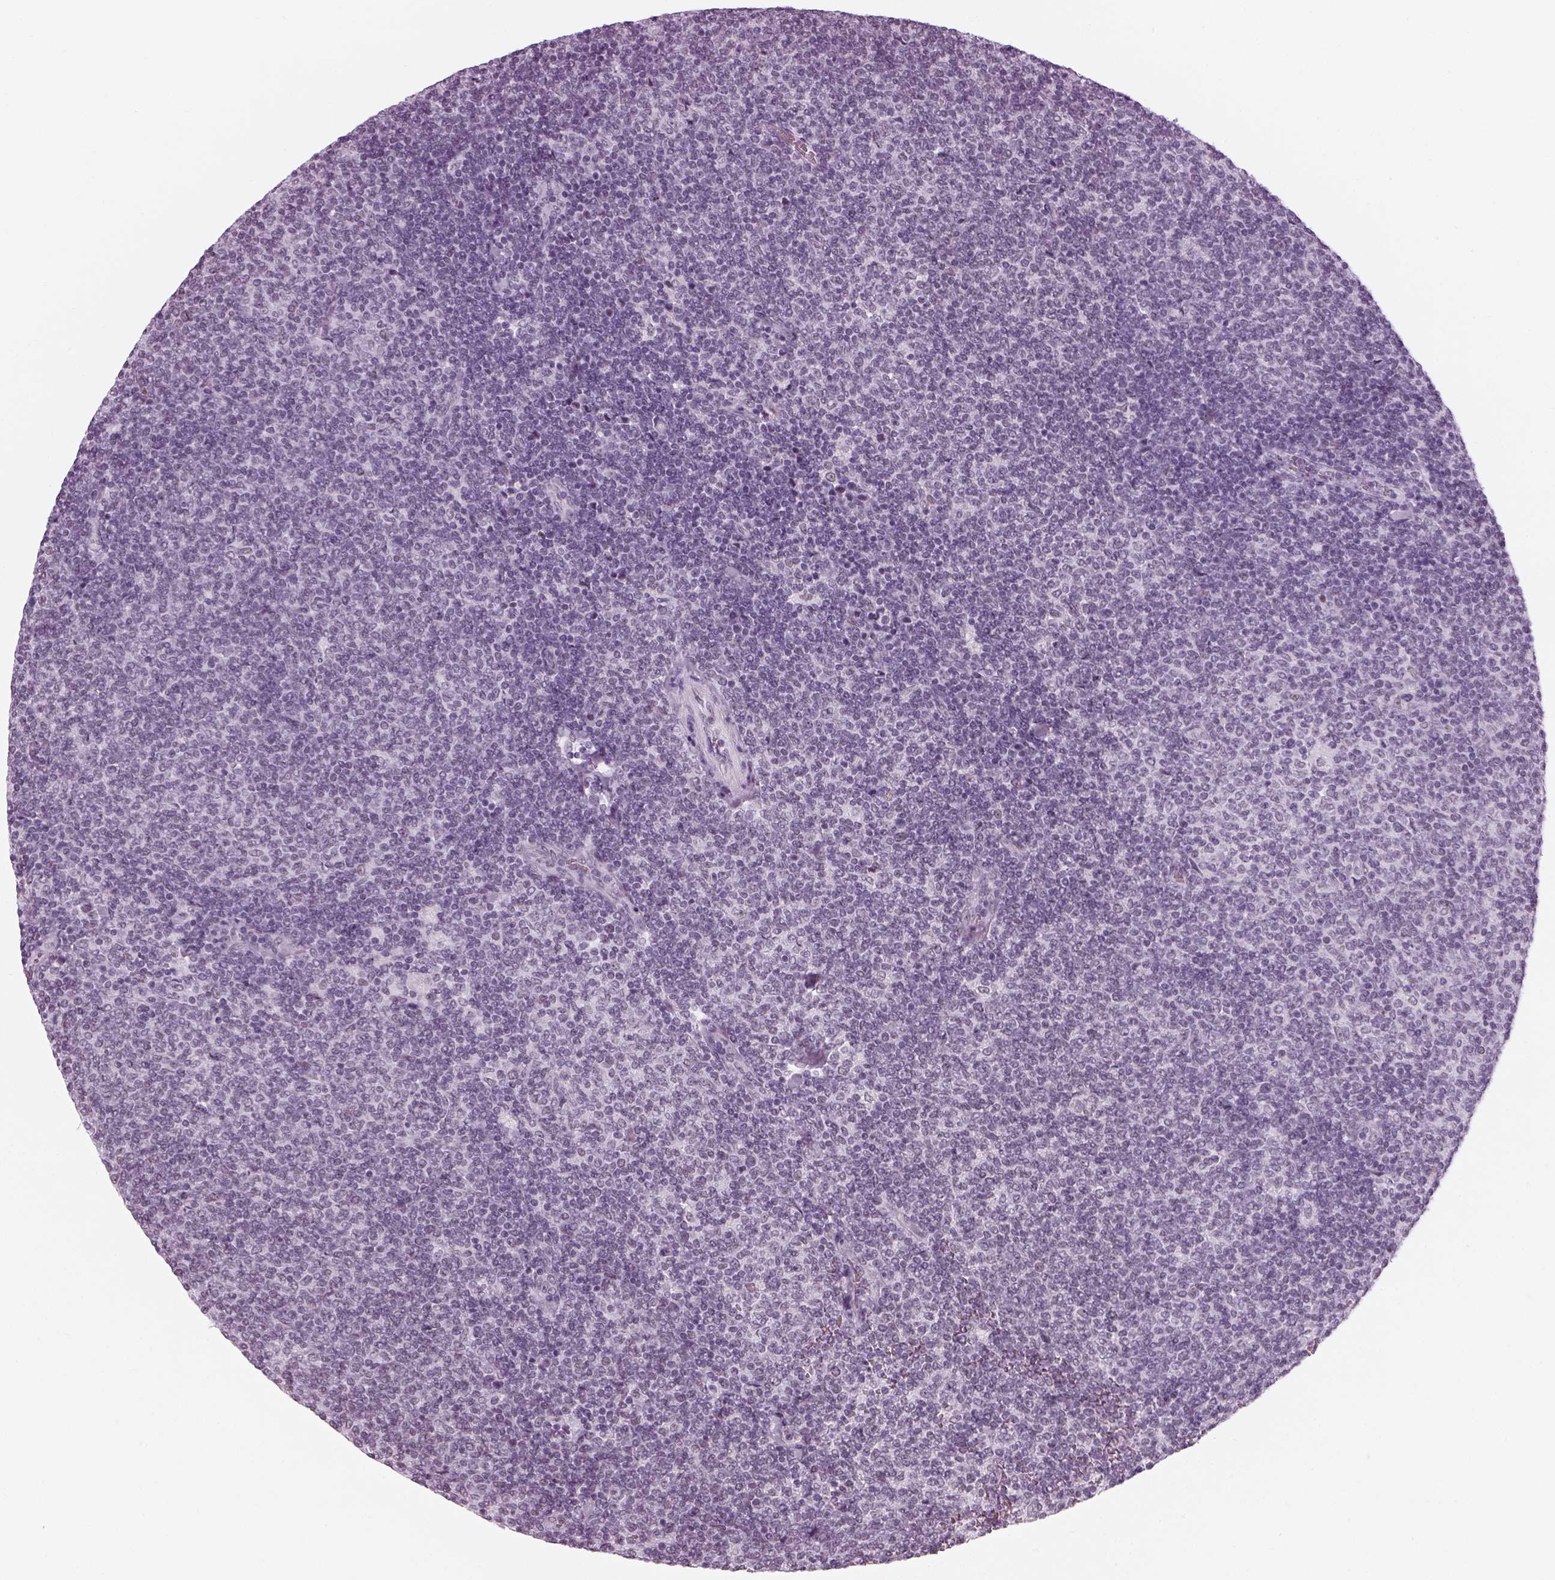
{"staining": {"intensity": "negative", "quantity": "none", "location": "none"}, "tissue": "lymphoma", "cell_type": "Tumor cells", "image_type": "cancer", "snomed": [{"axis": "morphology", "description": "Malignant lymphoma, non-Hodgkin's type, Low grade"}, {"axis": "topography", "description": "Lymph node"}], "caption": "Immunohistochemistry (IHC) photomicrograph of neoplastic tissue: human low-grade malignant lymphoma, non-Hodgkin's type stained with DAB demonstrates no significant protein staining in tumor cells.", "gene": "KCNG2", "patient": {"sex": "male", "age": 52}}